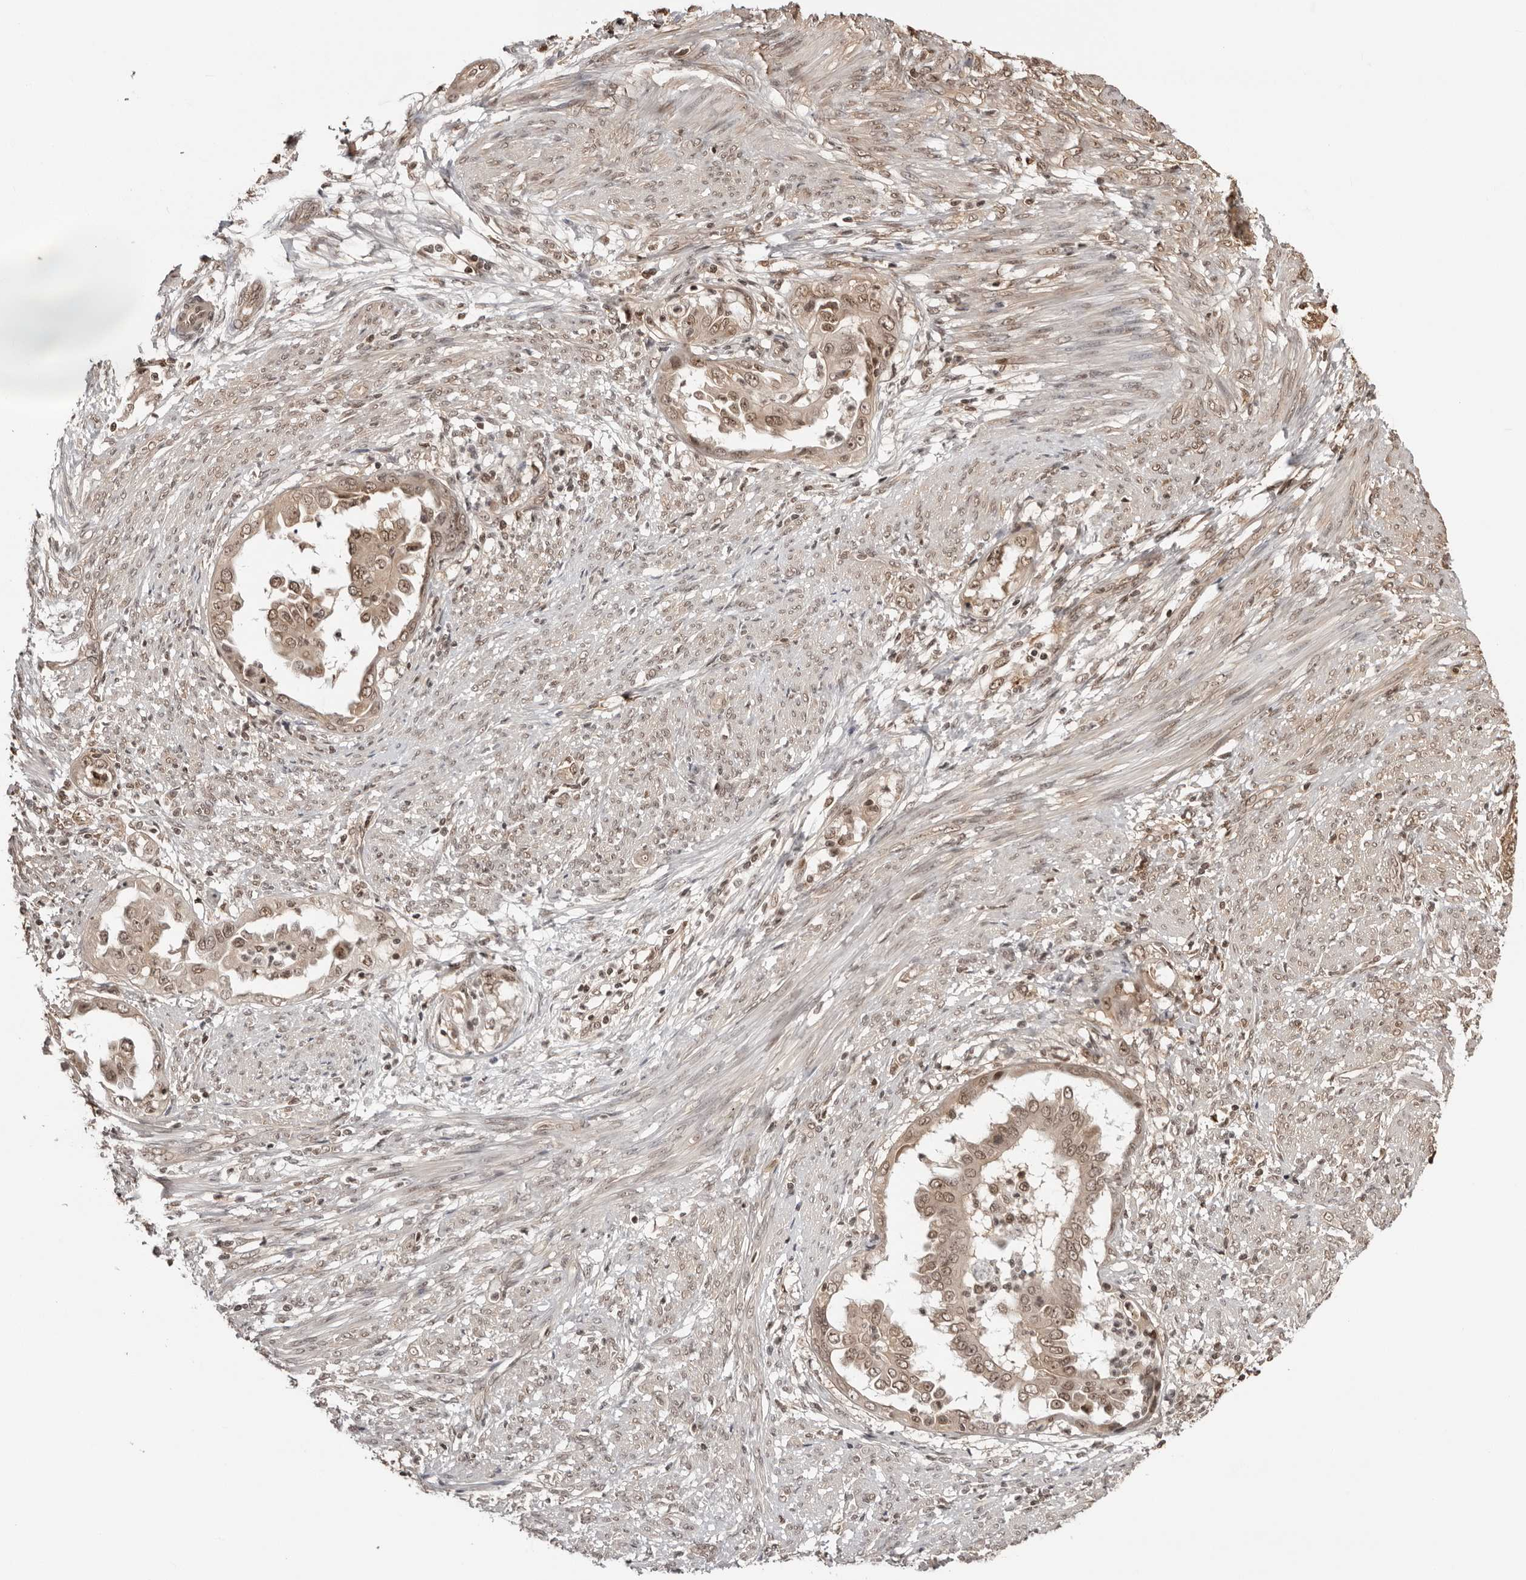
{"staining": {"intensity": "moderate", "quantity": "25%-75%", "location": "cytoplasmic/membranous,nuclear"}, "tissue": "endometrial cancer", "cell_type": "Tumor cells", "image_type": "cancer", "snomed": [{"axis": "morphology", "description": "Adenocarcinoma, NOS"}, {"axis": "topography", "description": "Endometrium"}], "caption": "The micrograph shows immunohistochemical staining of endometrial adenocarcinoma. There is moderate cytoplasmic/membranous and nuclear positivity is appreciated in about 25%-75% of tumor cells.", "gene": "SDE2", "patient": {"sex": "female", "age": 85}}